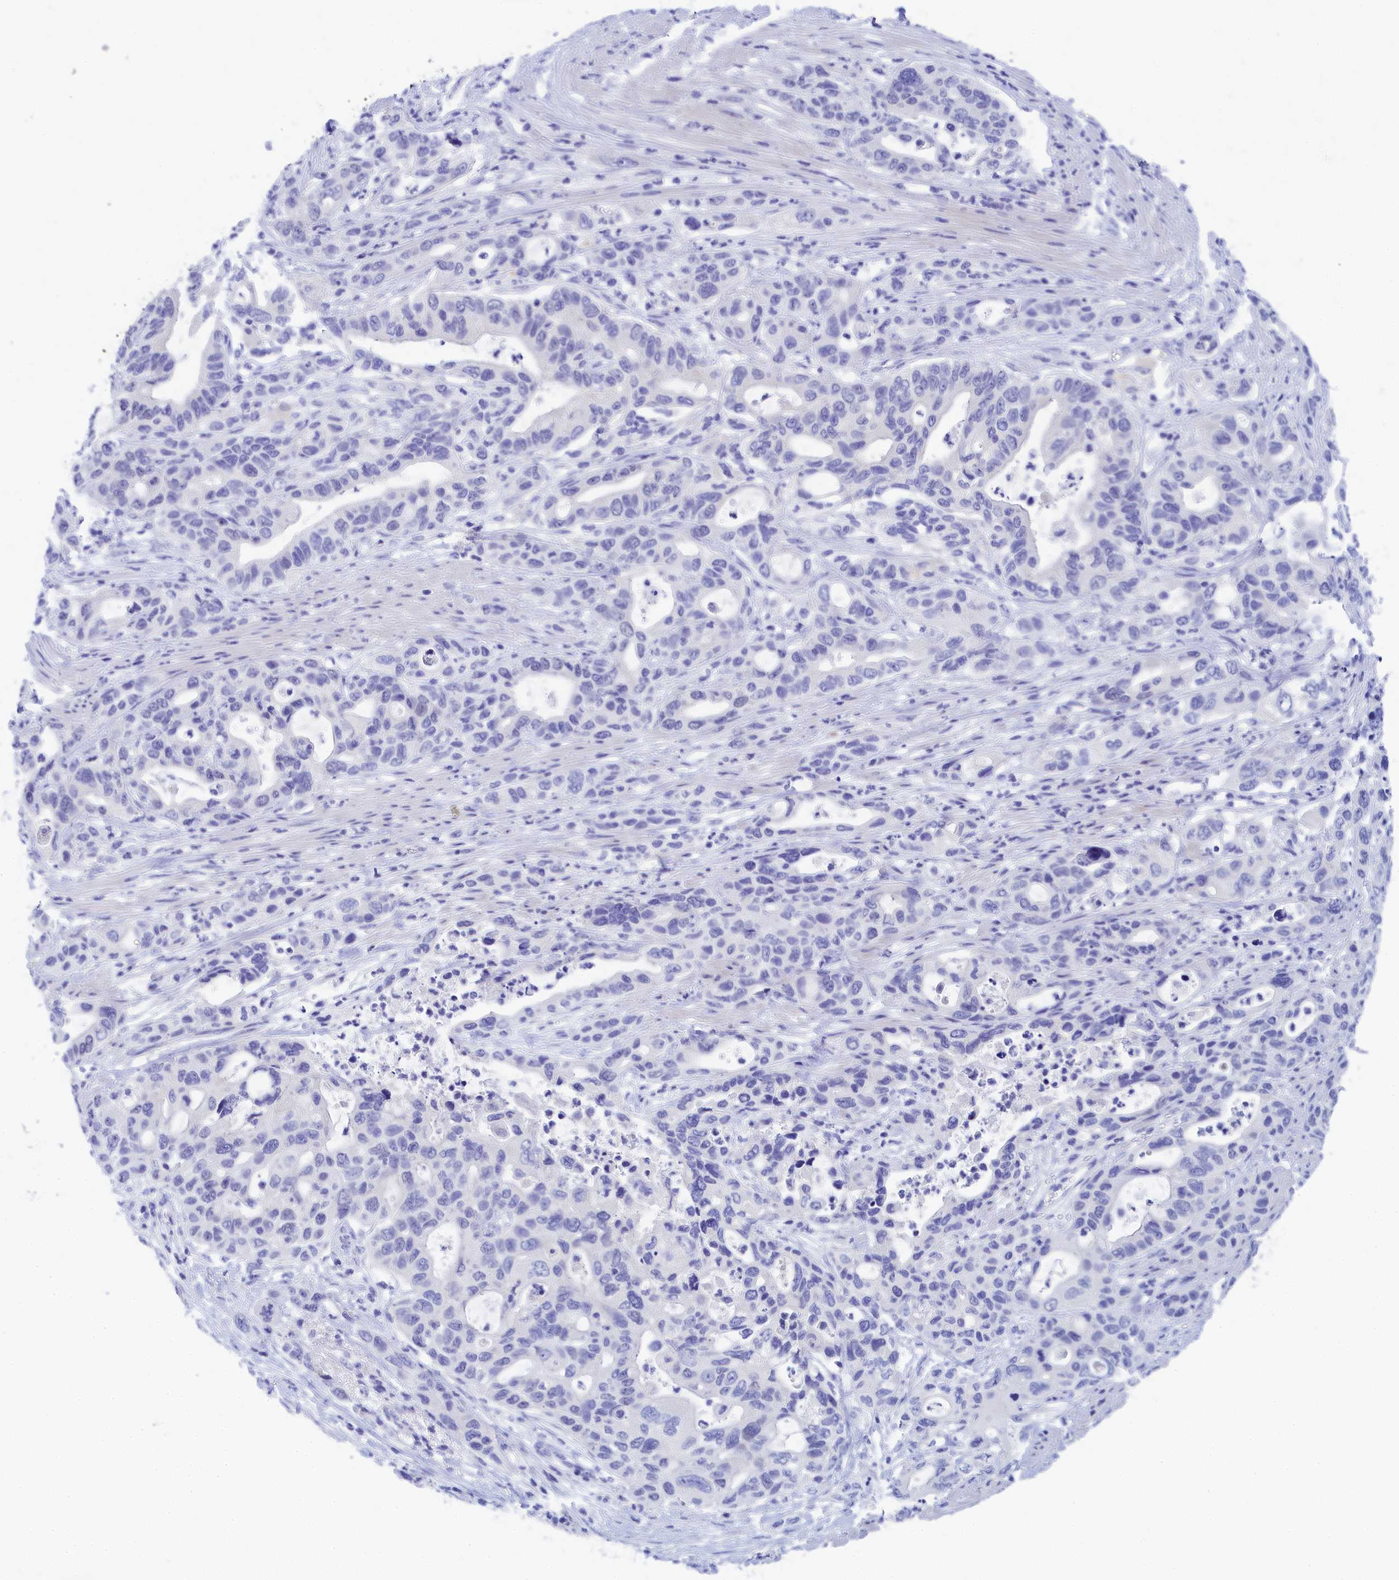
{"staining": {"intensity": "negative", "quantity": "none", "location": "none"}, "tissue": "pancreatic cancer", "cell_type": "Tumor cells", "image_type": "cancer", "snomed": [{"axis": "morphology", "description": "Adenocarcinoma, NOS"}, {"axis": "topography", "description": "Pancreas"}], "caption": "A high-resolution image shows immunohistochemistry staining of pancreatic cancer, which shows no significant positivity in tumor cells.", "gene": "TRIM10", "patient": {"sex": "female", "age": 71}}